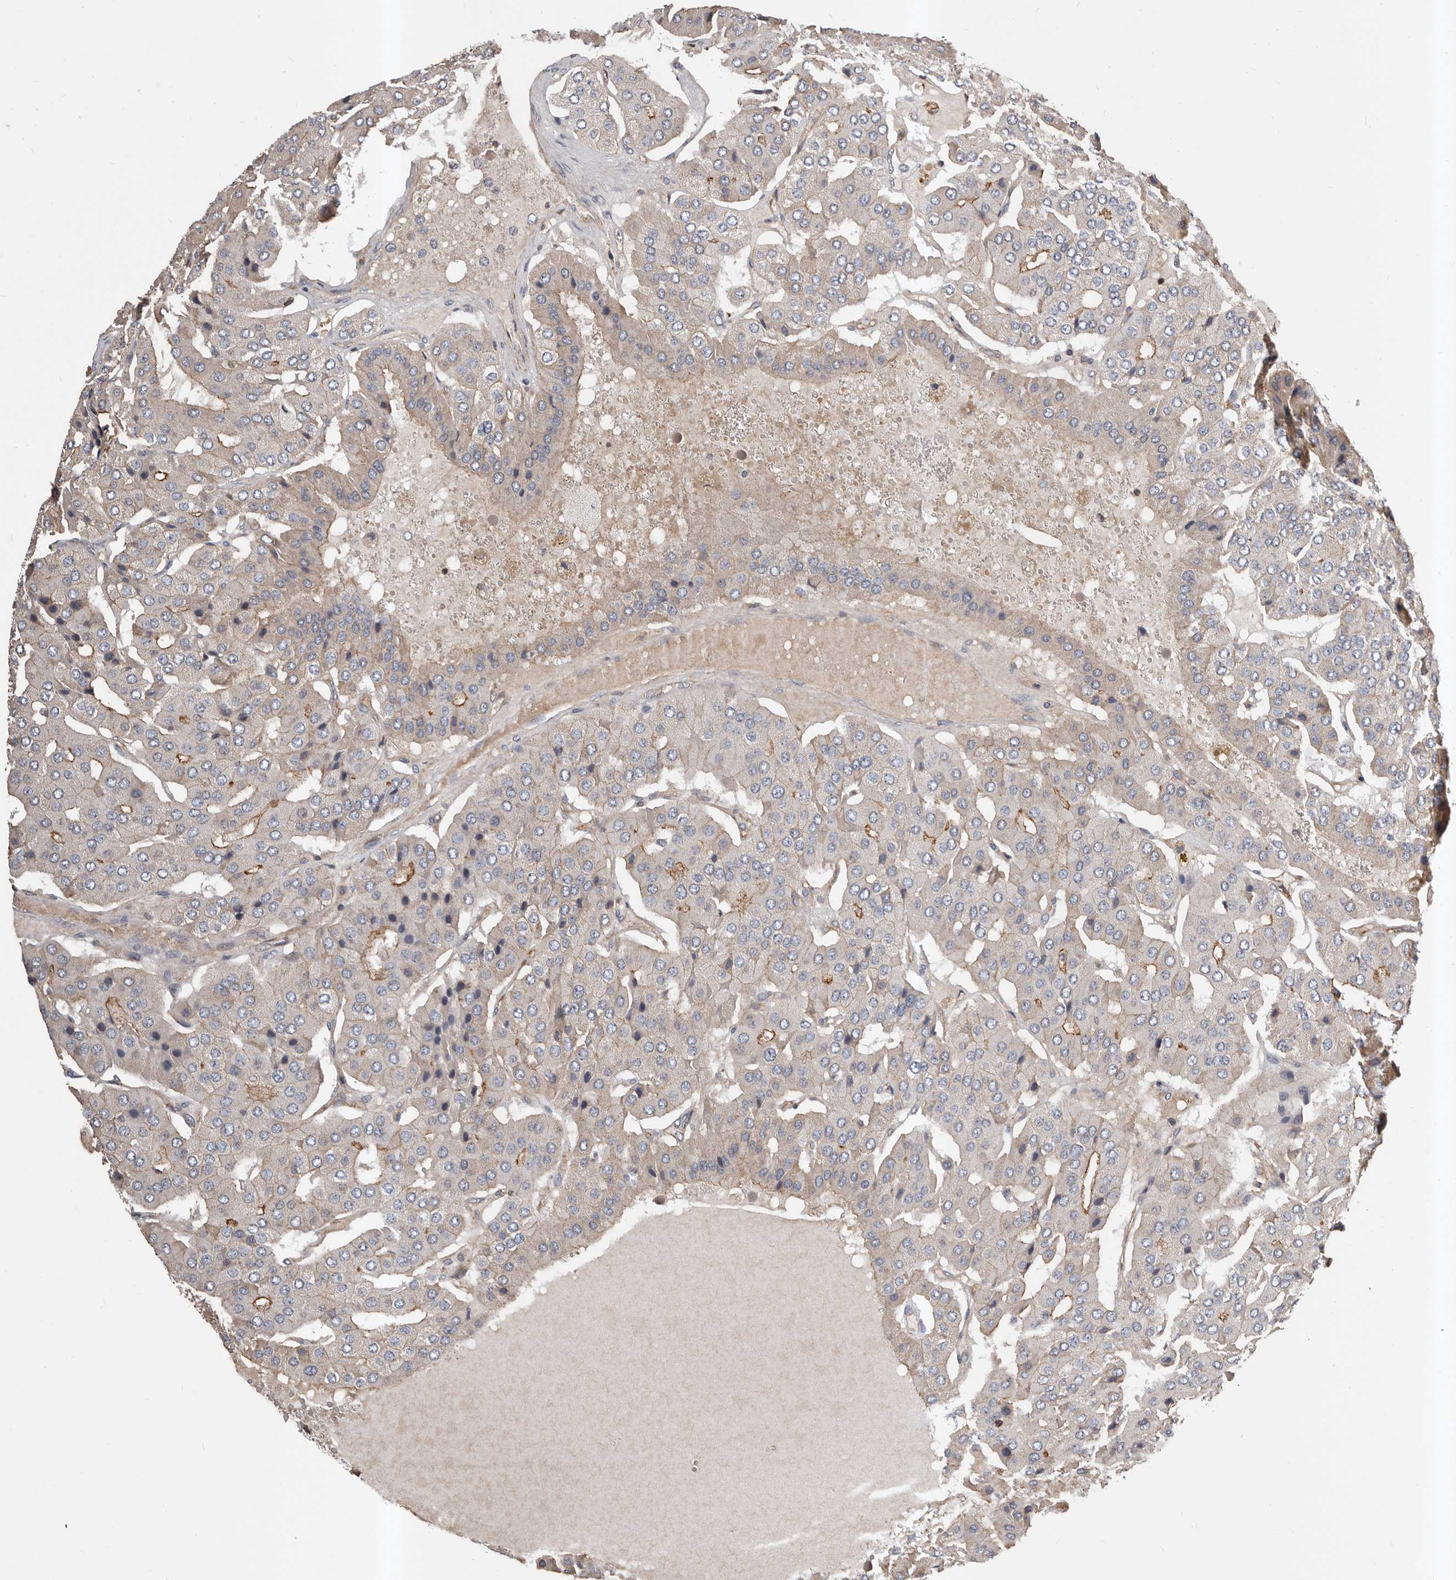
{"staining": {"intensity": "moderate", "quantity": "<25%", "location": "cytoplasmic/membranous"}, "tissue": "parathyroid gland", "cell_type": "Glandular cells", "image_type": "normal", "snomed": [{"axis": "morphology", "description": "Normal tissue, NOS"}, {"axis": "morphology", "description": "Adenoma, NOS"}, {"axis": "topography", "description": "Parathyroid gland"}], "caption": "Brown immunohistochemical staining in benign parathyroid gland demonstrates moderate cytoplasmic/membranous staining in about <25% of glandular cells.", "gene": "PNRC2", "patient": {"sex": "female", "age": 86}}